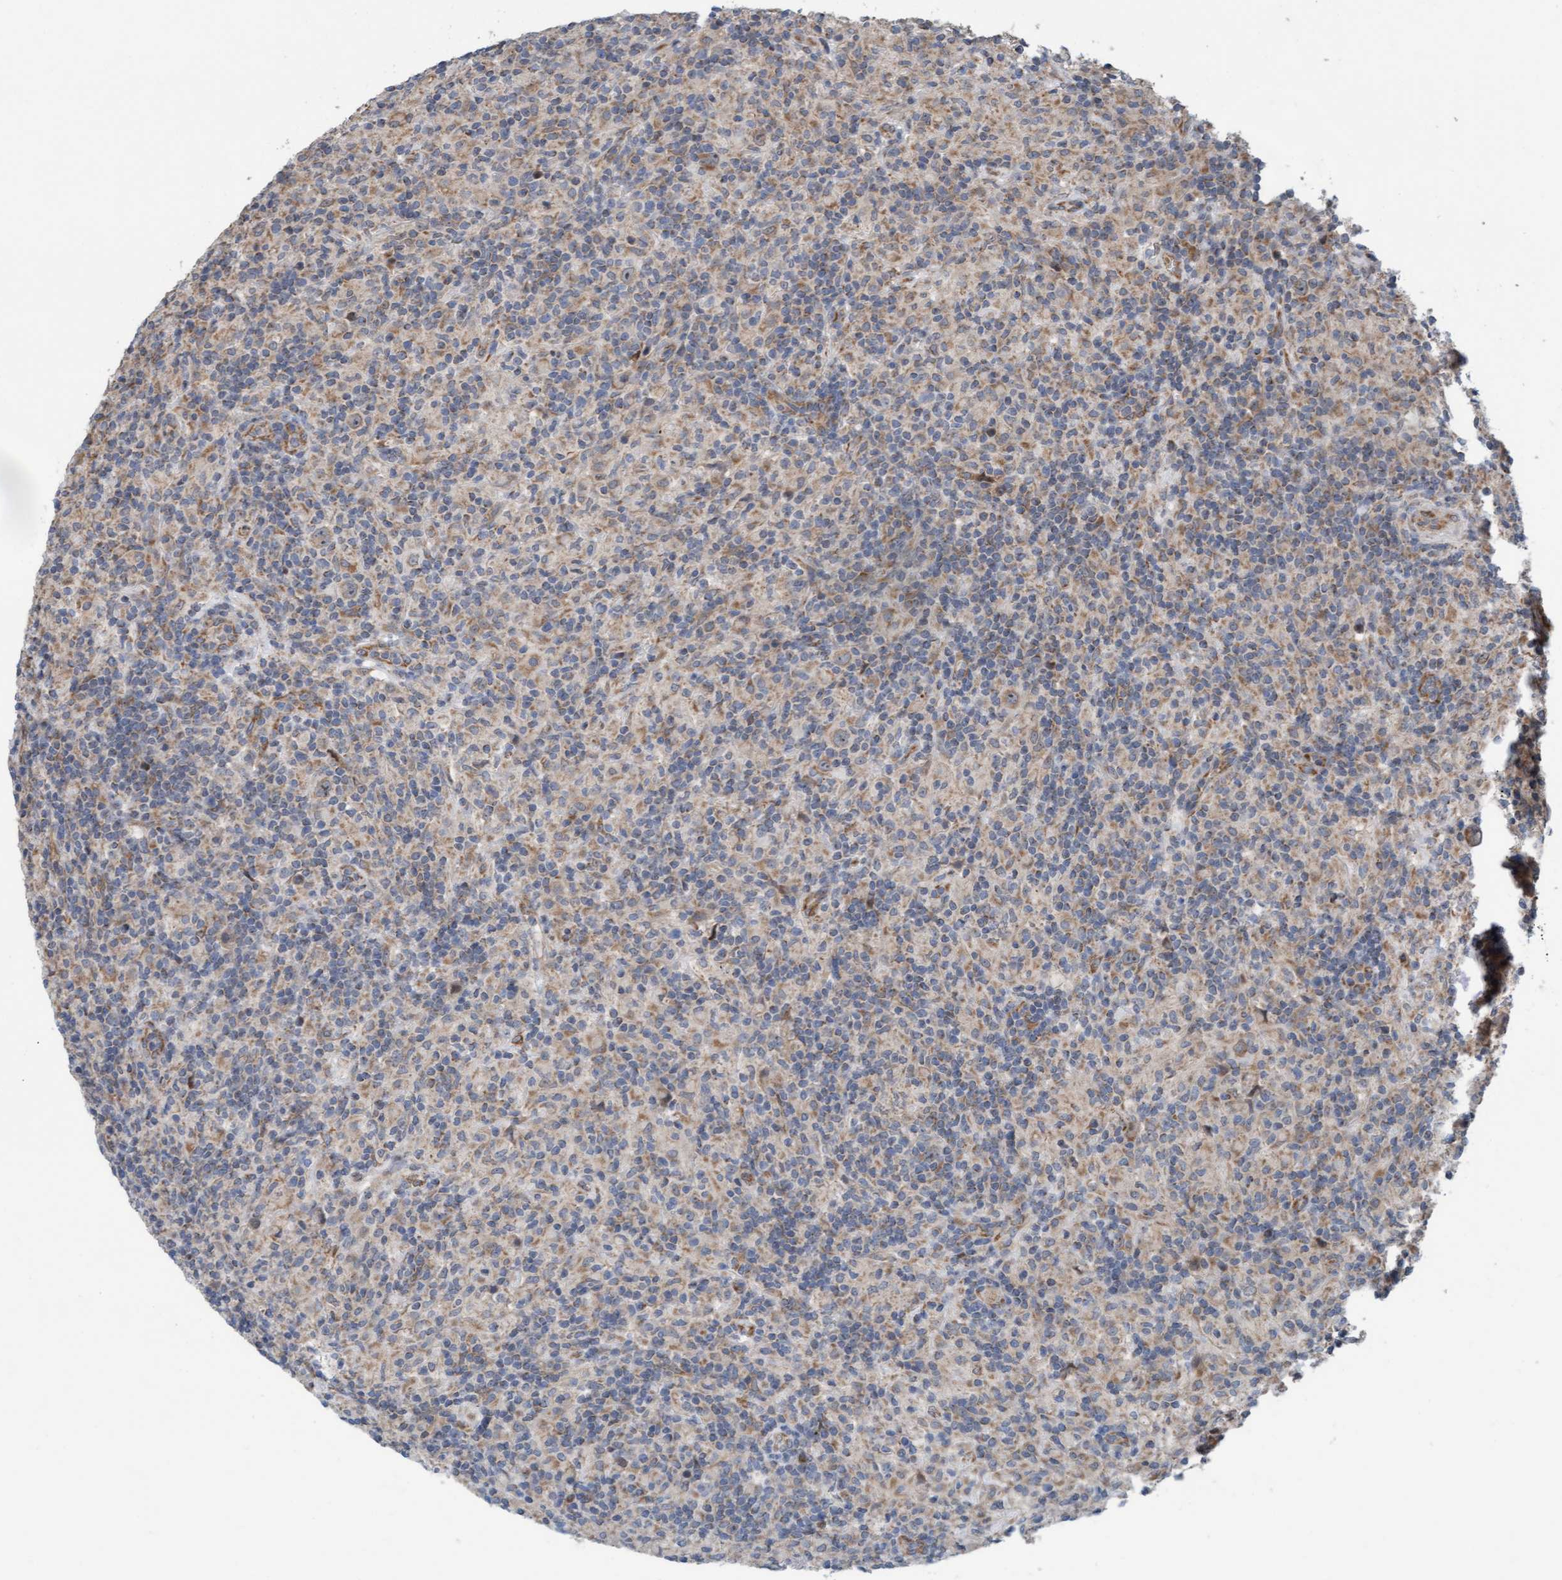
{"staining": {"intensity": "weak", "quantity": "25%-75%", "location": "cytoplasmic/membranous"}, "tissue": "lymphoma", "cell_type": "Tumor cells", "image_type": "cancer", "snomed": [{"axis": "morphology", "description": "Hodgkin's disease, NOS"}, {"axis": "topography", "description": "Lymph node"}], "caption": "Protein staining exhibits weak cytoplasmic/membranous staining in about 25%-75% of tumor cells in lymphoma.", "gene": "ZNF566", "patient": {"sex": "male", "age": 70}}